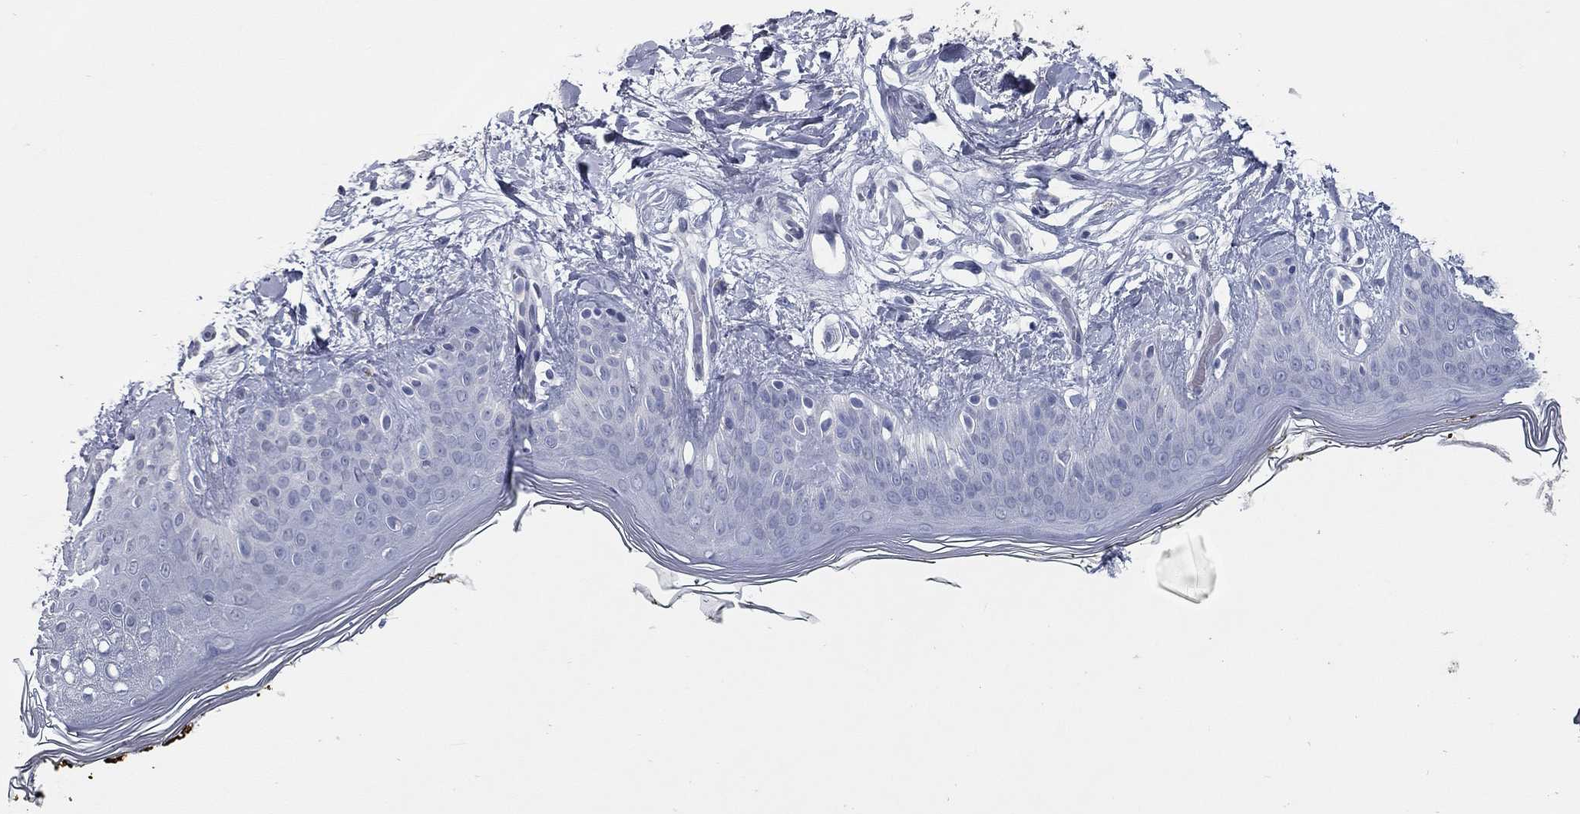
{"staining": {"intensity": "negative", "quantity": "none", "location": "none"}, "tissue": "skin", "cell_type": "Fibroblasts", "image_type": "normal", "snomed": [{"axis": "morphology", "description": "Normal tissue, NOS"}, {"axis": "topography", "description": "Skin"}], "caption": "High magnification brightfield microscopy of normal skin stained with DAB (brown) and counterstained with hematoxylin (blue): fibroblasts show no significant positivity. (Stains: DAB (3,3'-diaminobenzidine) immunohistochemistry (IHC) with hematoxylin counter stain, Microscopy: brightfield microscopy at high magnification).", "gene": "TAC1", "patient": {"sex": "female", "age": 34}}